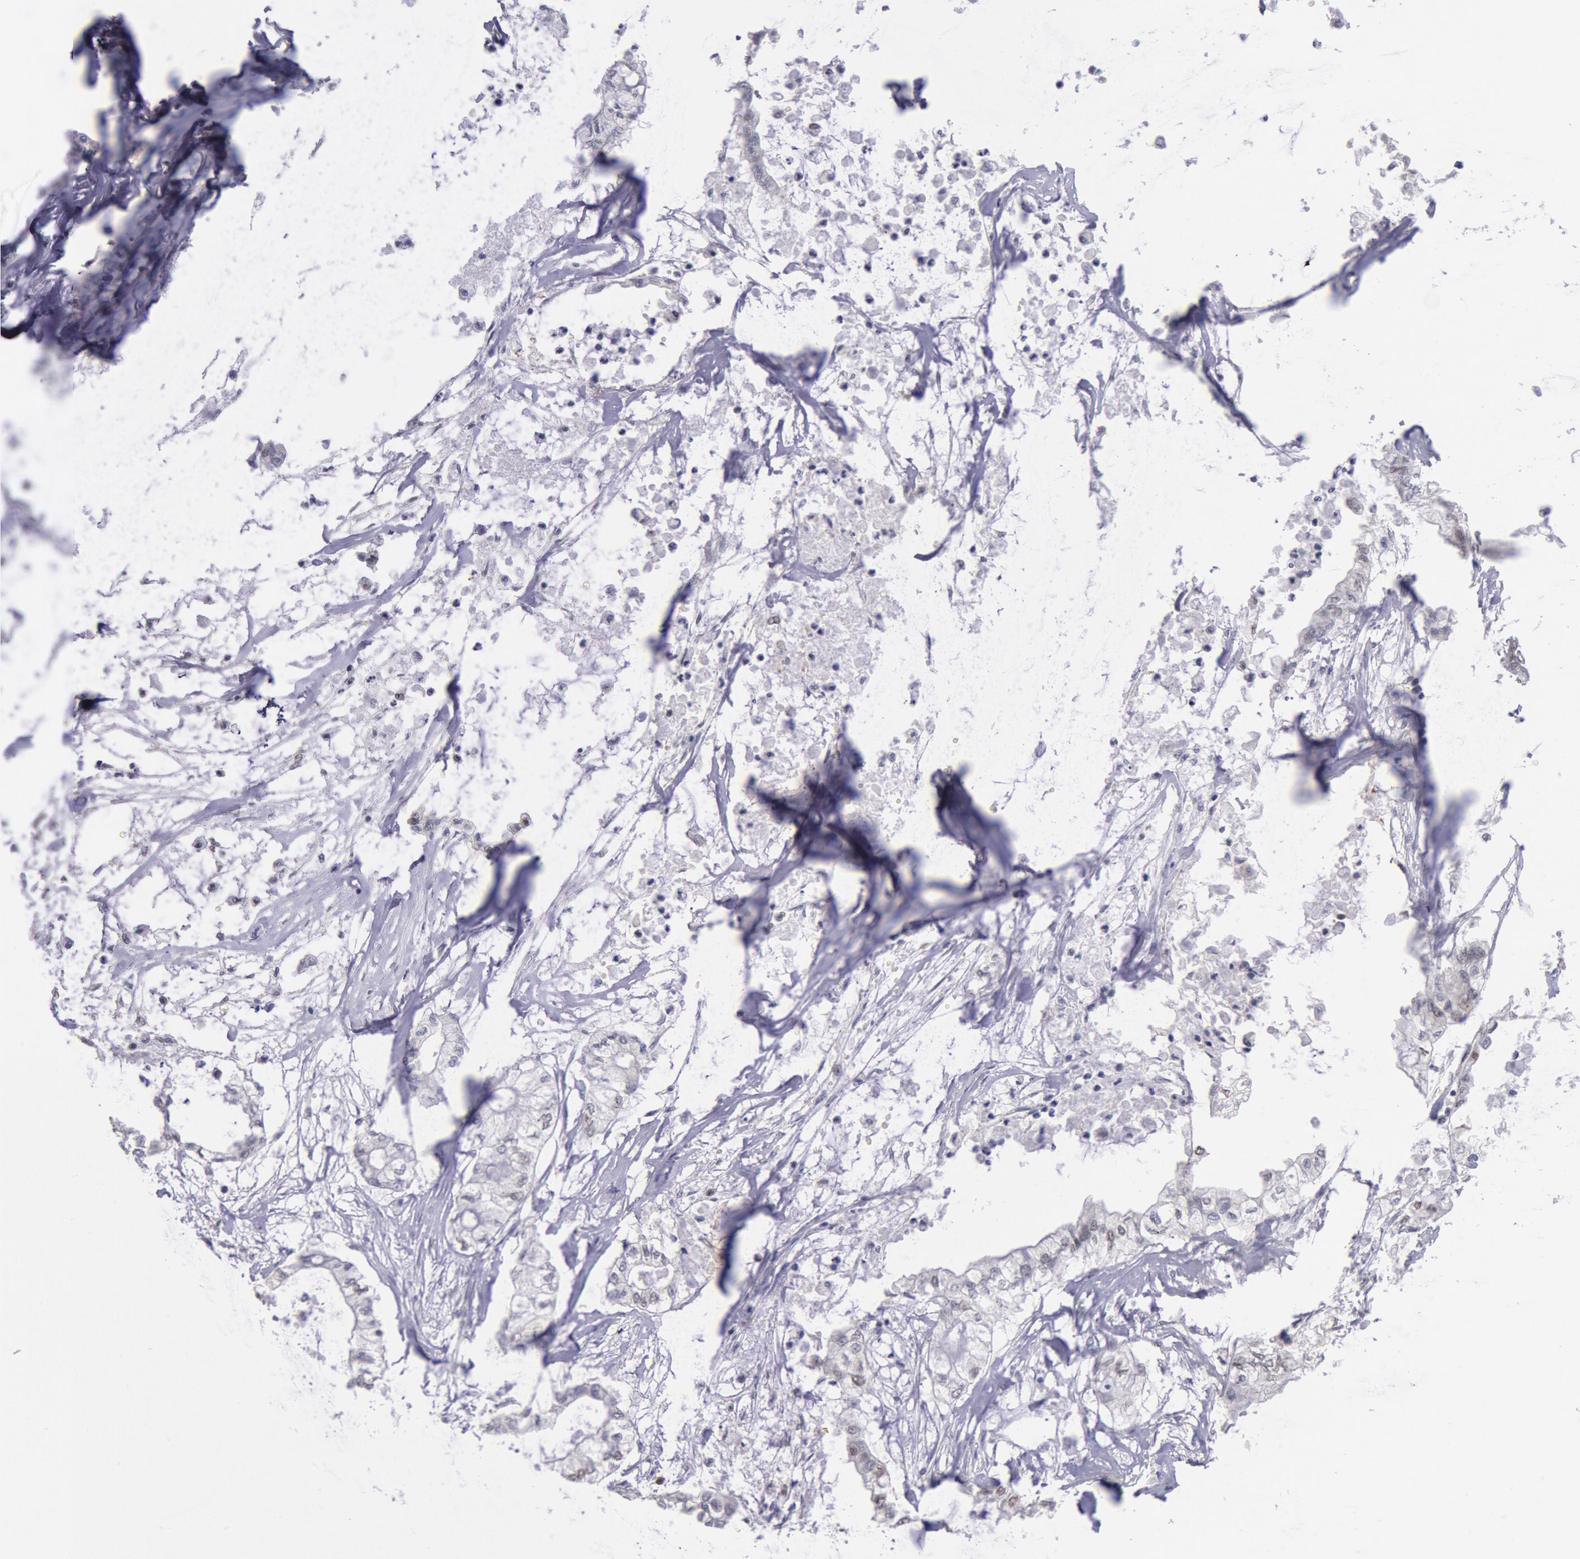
{"staining": {"intensity": "weak", "quantity": "<25%", "location": "nuclear"}, "tissue": "pancreatic cancer", "cell_type": "Tumor cells", "image_type": "cancer", "snomed": [{"axis": "morphology", "description": "Adenocarcinoma, NOS"}, {"axis": "topography", "description": "Pancreas"}], "caption": "Immunohistochemistry (IHC) of pancreatic cancer (adenocarcinoma) reveals no staining in tumor cells.", "gene": "MYH7", "patient": {"sex": "male", "age": 79}}